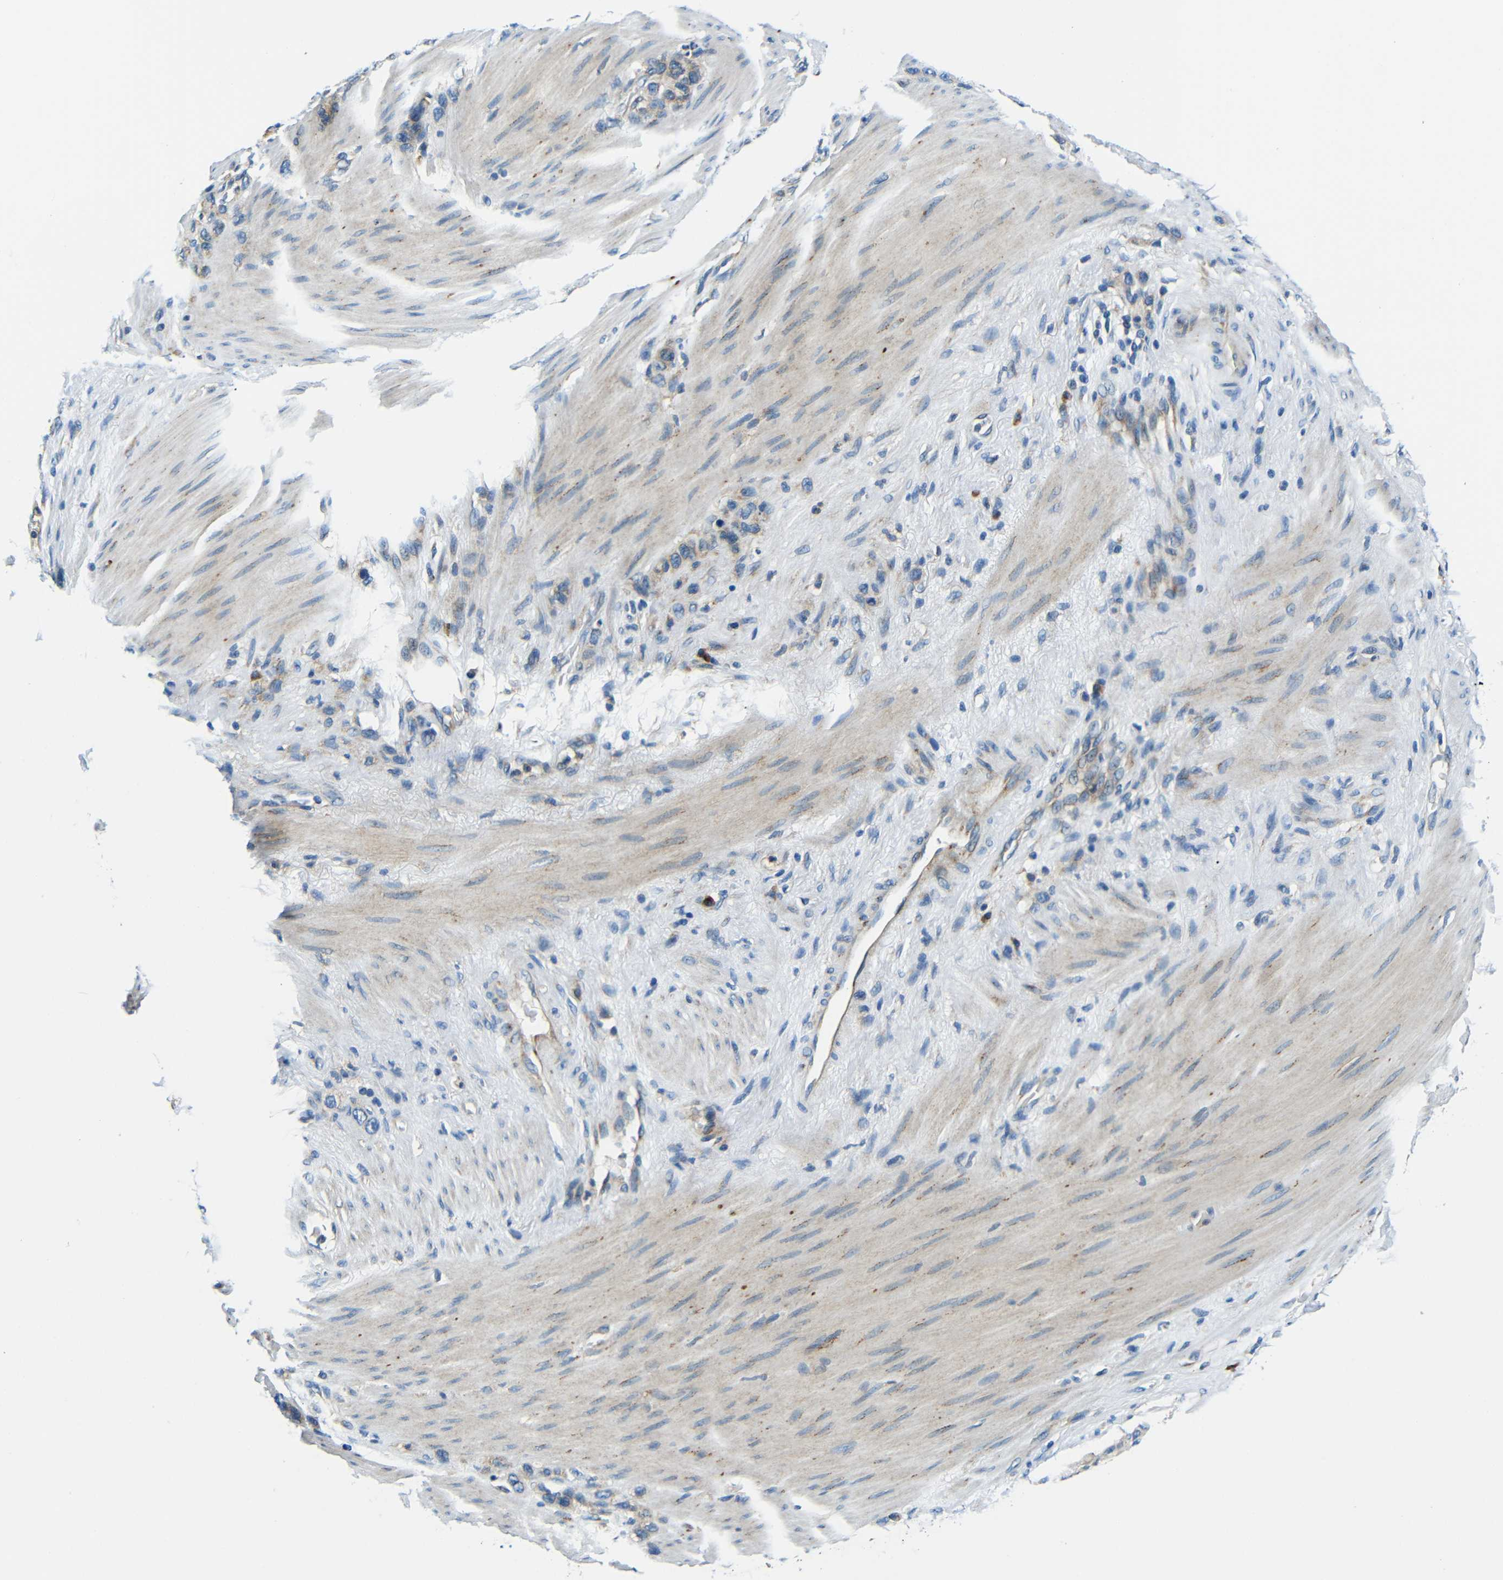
{"staining": {"intensity": "weak", "quantity": ">75%", "location": "cytoplasmic/membranous"}, "tissue": "stomach cancer", "cell_type": "Tumor cells", "image_type": "cancer", "snomed": [{"axis": "morphology", "description": "Adenocarcinoma, NOS"}, {"axis": "morphology", "description": "Adenocarcinoma, High grade"}, {"axis": "topography", "description": "Stomach, upper"}, {"axis": "topography", "description": "Stomach, lower"}], "caption": "Stomach adenocarcinoma stained with a protein marker shows weak staining in tumor cells.", "gene": "USO1", "patient": {"sex": "female", "age": 65}}